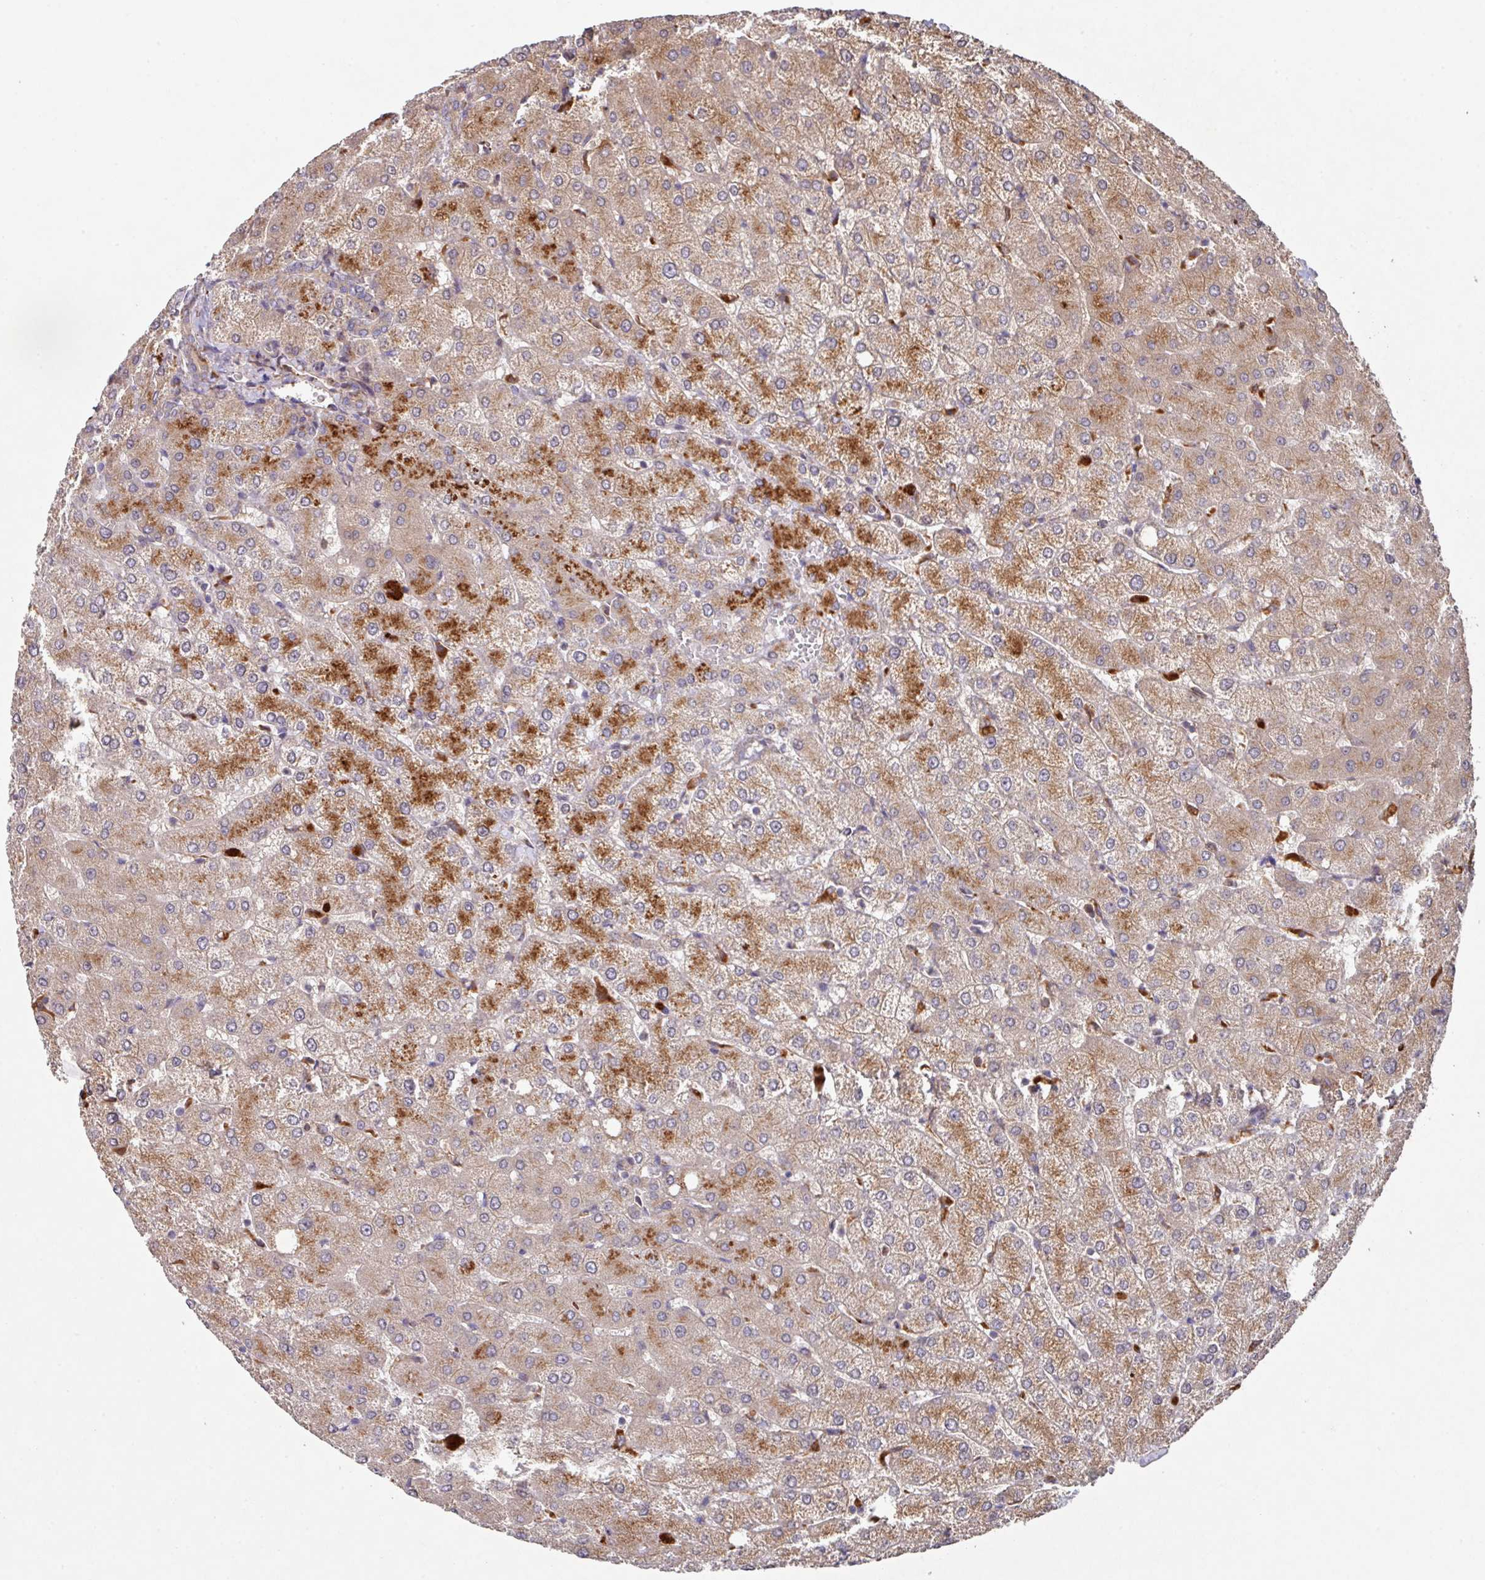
{"staining": {"intensity": "weak", "quantity": "<25%", "location": "cytoplasmic/membranous"}, "tissue": "liver", "cell_type": "Cholangiocytes", "image_type": "normal", "snomed": [{"axis": "morphology", "description": "Normal tissue, NOS"}, {"axis": "topography", "description": "Liver"}], "caption": "Immunohistochemistry (IHC) image of benign liver stained for a protein (brown), which displays no expression in cholangiocytes.", "gene": "TRIM14", "patient": {"sex": "female", "age": 54}}